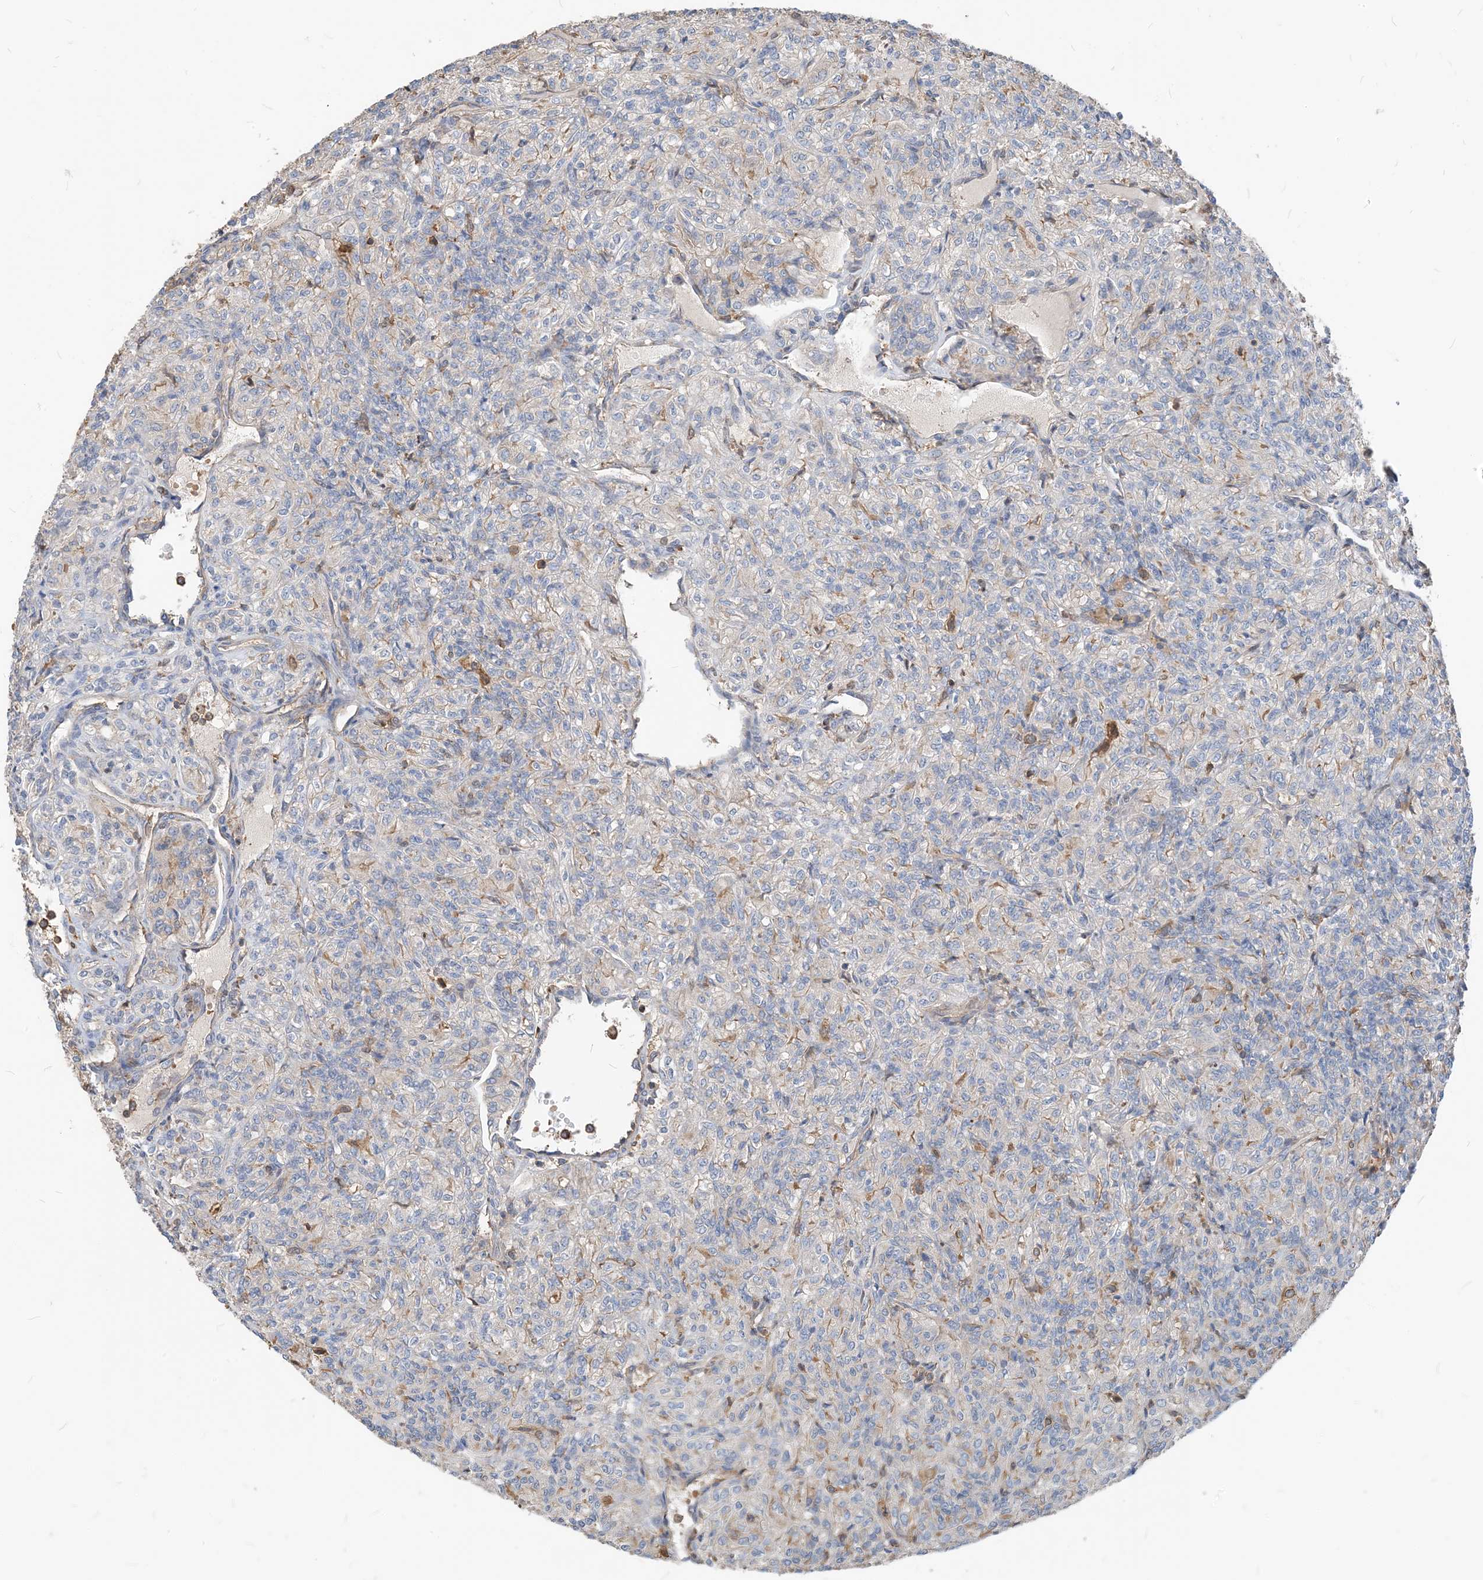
{"staining": {"intensity": "negative", "quantity": "none", "location": "none"}, "tissue": "renal cancer", "cell_type": "Tumor cells", "image_type": "cancer", "snomed": [{"axis": "morphology", "description": "Adenocarcinoma, NOS"}, {"axis": "topography", "description": "Kidney"}], "caption": "Tumor cells show no significant staining in adenocarcinoma (renal).", "gene": "PARVG", "patient": {"sex": "male", "age": 77}}